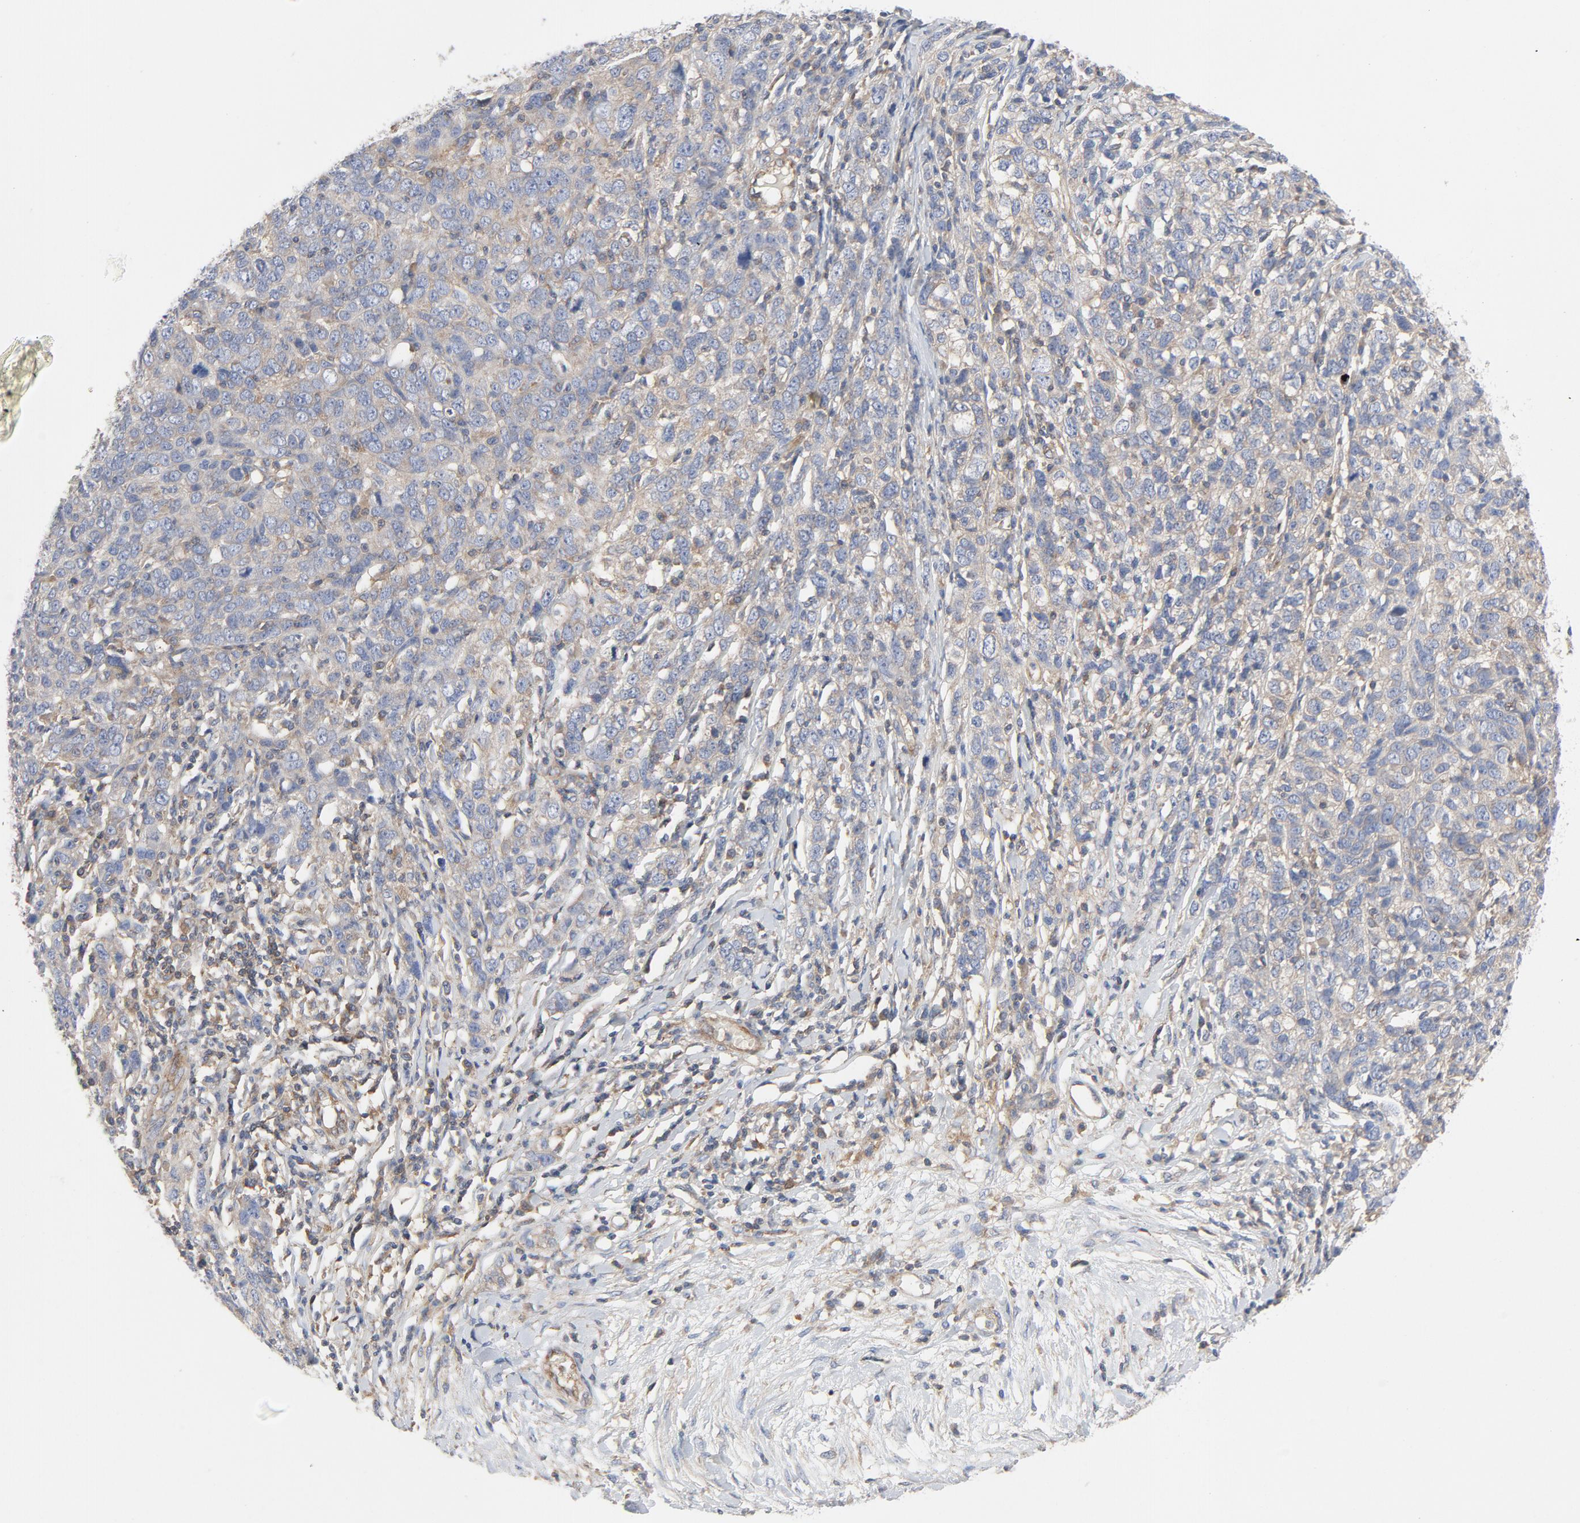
{"staining": {"intensity": "weak", "quantity": "25%-75%", "location": "cytoplasmic/membranous"}, "tissue": "ovarian cancer", "cell_type": "Tumor cells", "image_type": "cancer", "snomed": [{"axis": "morphology", "description": "Cystadenocarcinoma, serous, NOS"}, {"axis": "topography", "description": "Ovary"}], "caption": "About 25%-75% of tumor cells in human serous cystadenocarcinoma (ovarian) reveal weak cytoplasmic/membranous protein staining as visualized by brown immunohistochemical staining.", "gene": "RABEP1", "patient": {"sex": "female", "age": 71}}